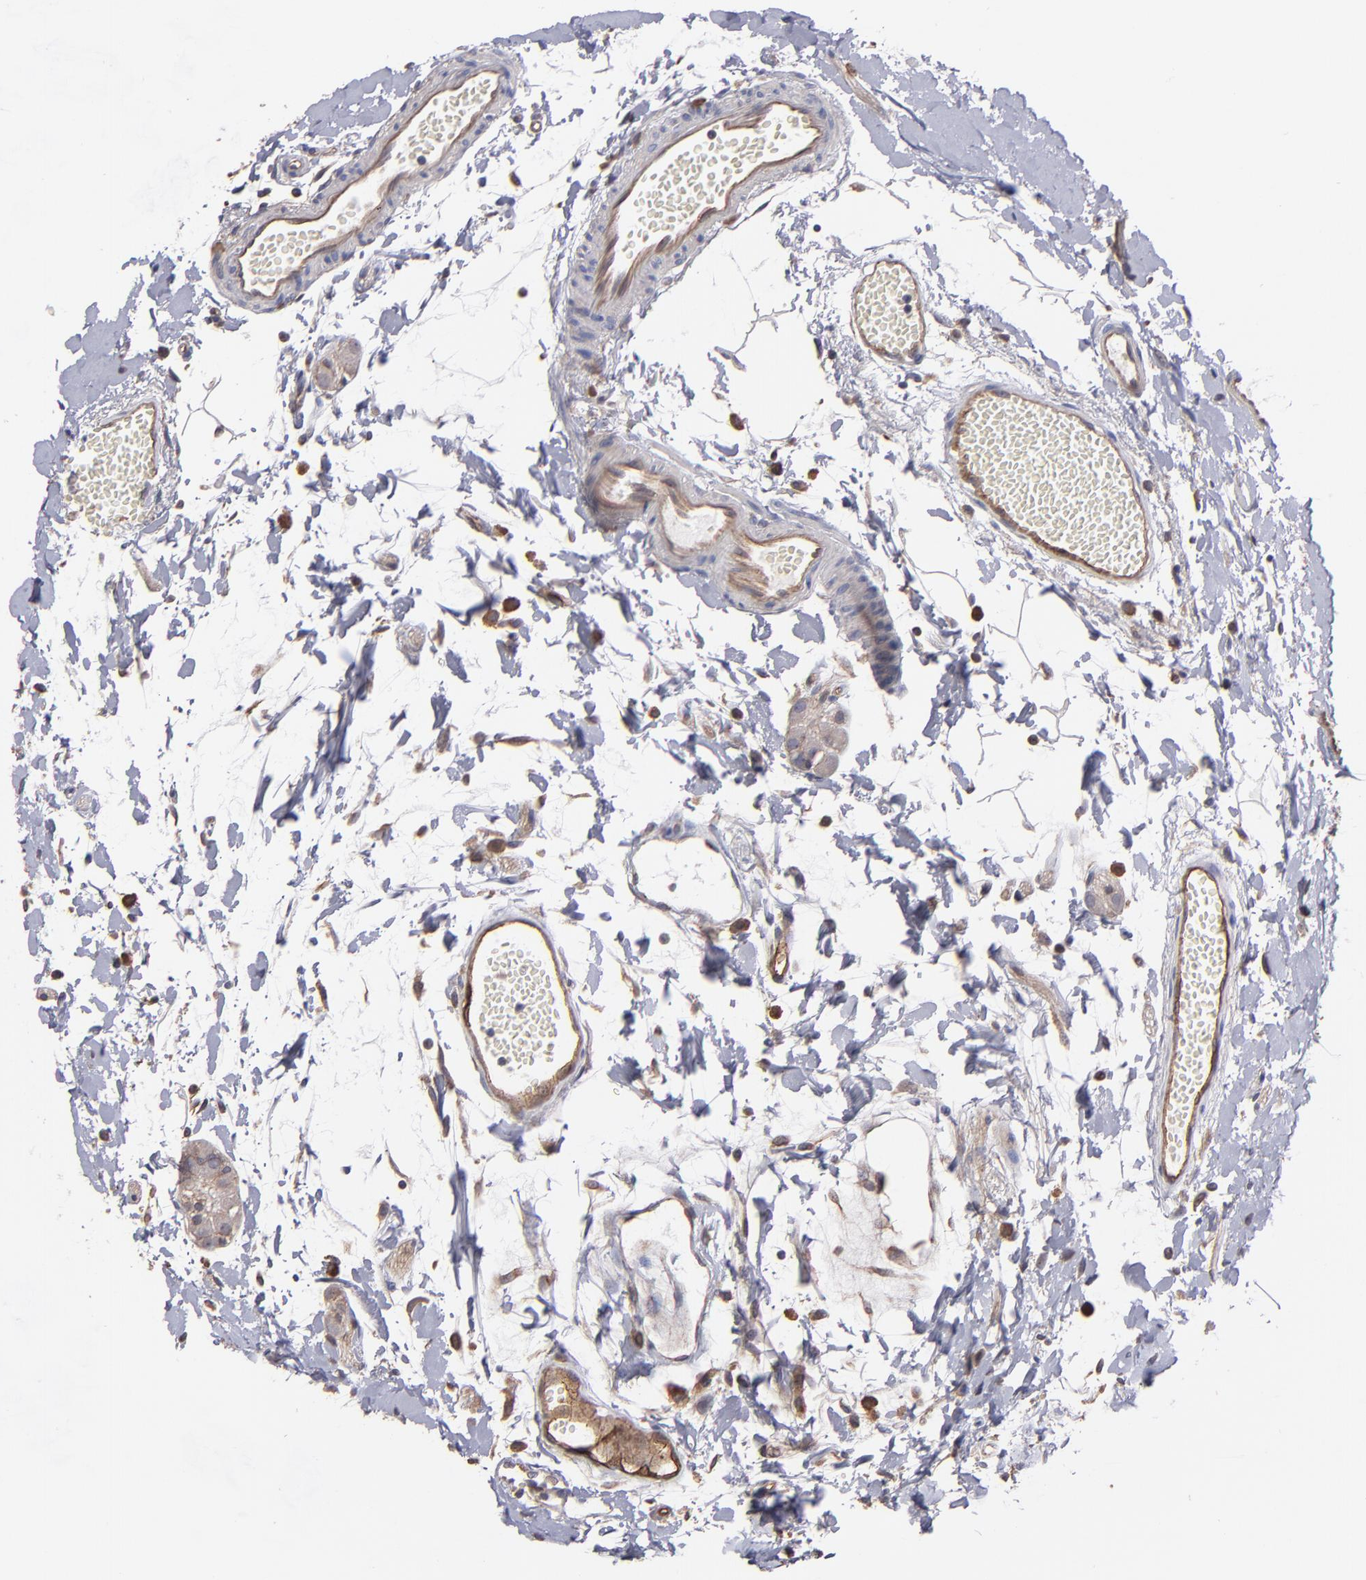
{"staining": {"intensity": "moderate", "quantity": "25%-75%", "location": "cytoplasmic/membranous"}, "tissue": "small intestine", "cell_type": "Glandular cells", "image_type": "normal", "snomed": [{"axis": "morphology", "description": "Normal tissue, NOS"}, {"axis": "topography", "description": "Small intestine"}], "caption": "Immunohistochemistry (IHC) staining of unremarkable small intestine, which demonstrates medium levels of moderate cytoplasmic/membranous staining in about 25%-75% of glandular cells indicating moderate cytoplasmic/membranous protein positivity. The staining was performed using DAB (3,3'-diaminobenzidine) (brown) for protein detection and nuclei were counterstained in hematoxylin (blue).", "gene": "ICAM1", "patient": {"sex": "female", "age": 61}}